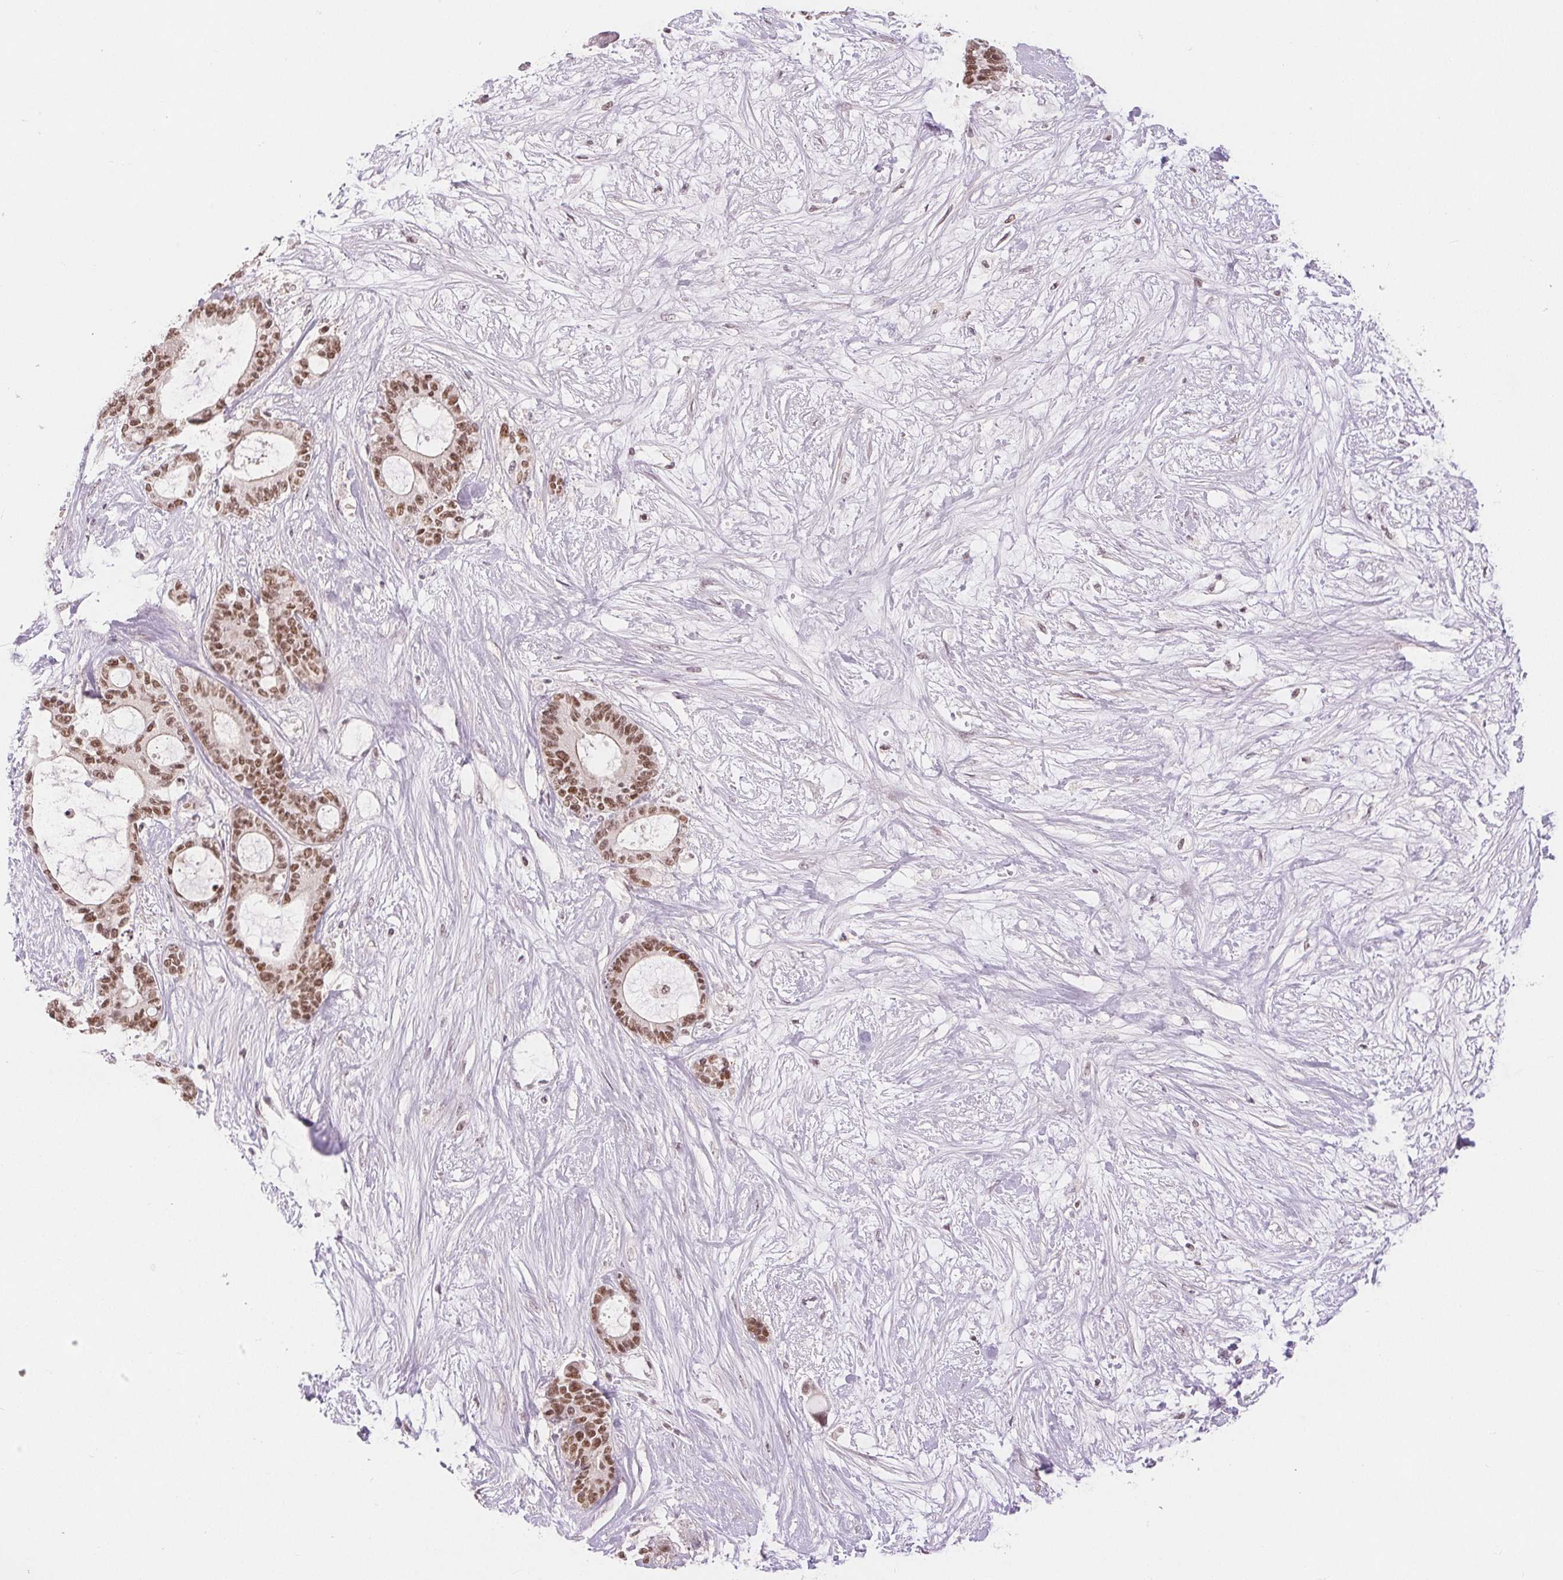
{"staining": {"intensity": "moderate", "quantity": ">75%", "location": "nuclear"}, "tissue": "liver cancer", "cell_type": "Tumor cells", "image_type": "cancer", "snomed": [{"axis": "morphology", "description": "Normal tissue, NOS"}, {"axis": "morphology", "description": "Cholangiocarcinoma"}, {"axis": "topography", "description": "Liver"}, {"axis": "topography", "description": "Peripheral nerve tissue"}], "caption": "Moderate nuclear positivity for a protein is seen in approximately >75% of tumor cells of liver cancer using IHC.", "gene": "DEK", "patient": {"sex": "female", "age": 73}}